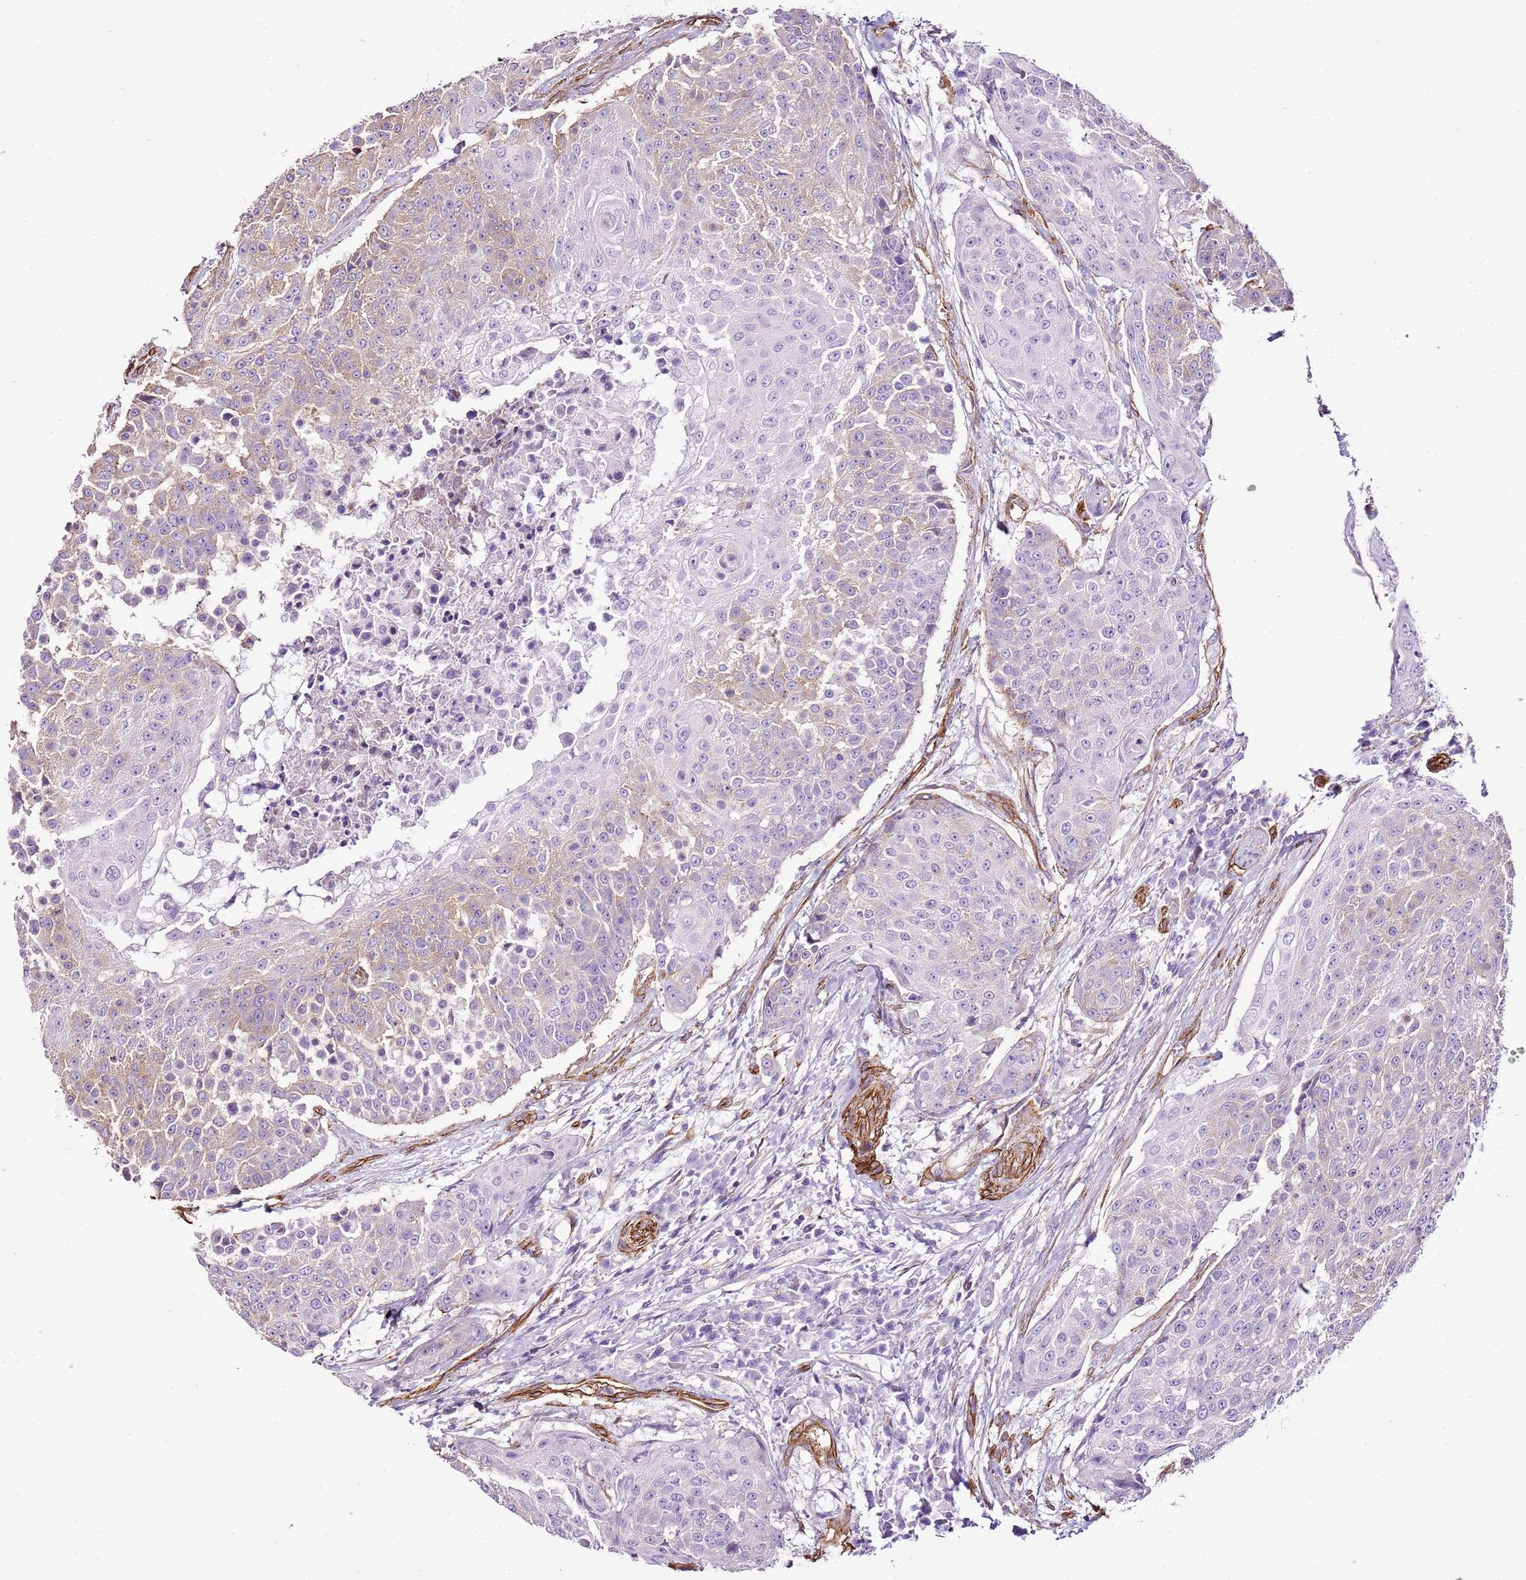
{"staining": {"intensity": "weak", "quantity": "<25%", "location": "cytoplasmic/membranous"}, "tissue": "urothelial cancer", "cell_type": "Tumor cells", "image_type": "cancer", "snomed": [{"axis": "morphology", "description": "Urothelial carcinoma, High grade"}, {"axis": "topography", "description": "Urinary bladder"}], "caption": "Tumor cells show no significant protein expression in high-grade urothelial carcinoma.", "gene": "CTDSPL", "patient": {"sex": "female", "age": 63}}